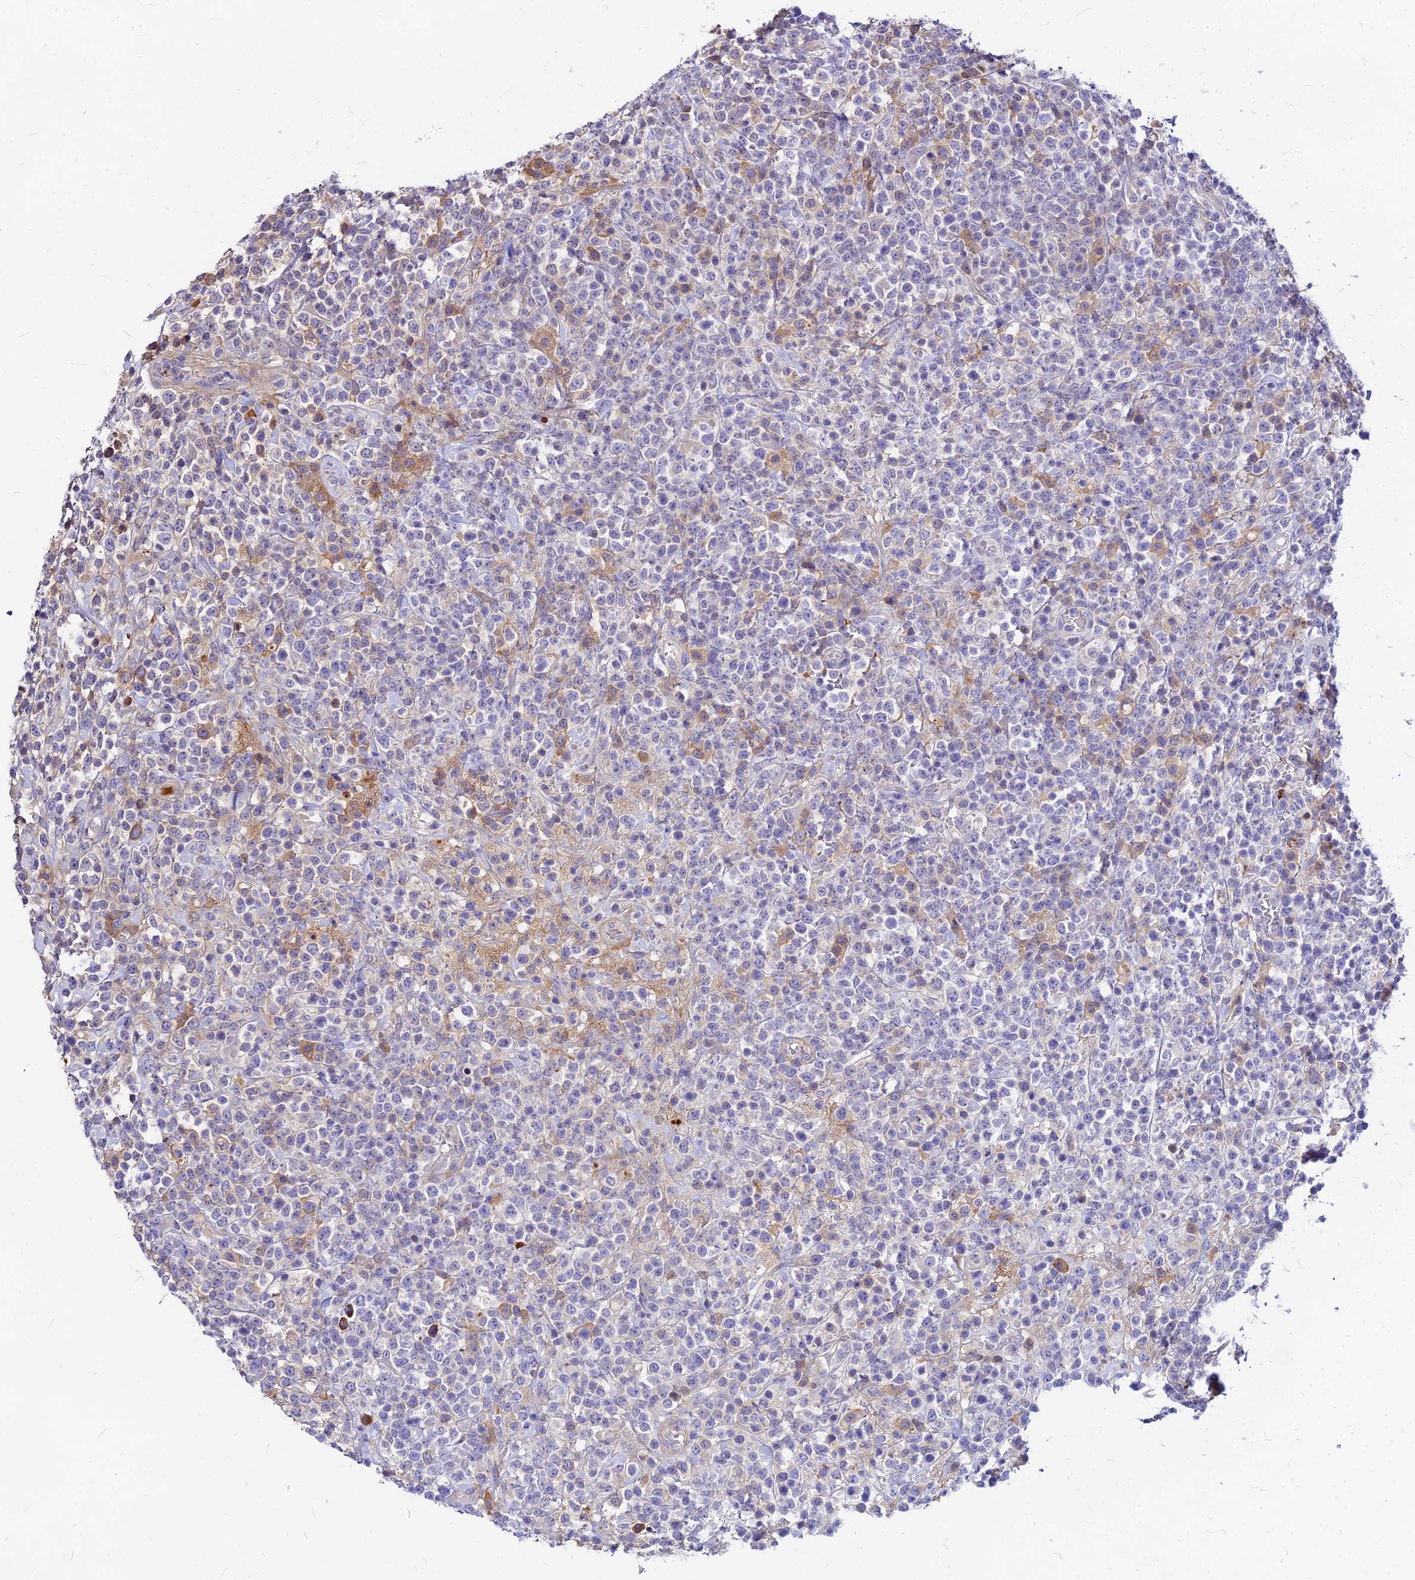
{"staining": {"intensity": "negative", "quantity": "none", "location": "none"}, "tissue": "lymphoma", "cell_type": "Tumor cells", "image_type": "cancer", "snomed": [{"axis": "morphology", "description": "Malignant lymphoma, non-Hodgkin's type, High grade"}, {"axis": "topography", "description": "Colon"}], "caption": "Protein analysis of malignant lymphoma, non-Hodgkin's type (high-grade) demonstrates no significant expression in tumor cells.", "gene": "ACSM6", "patient": {"sex": "female", "age": 53}}